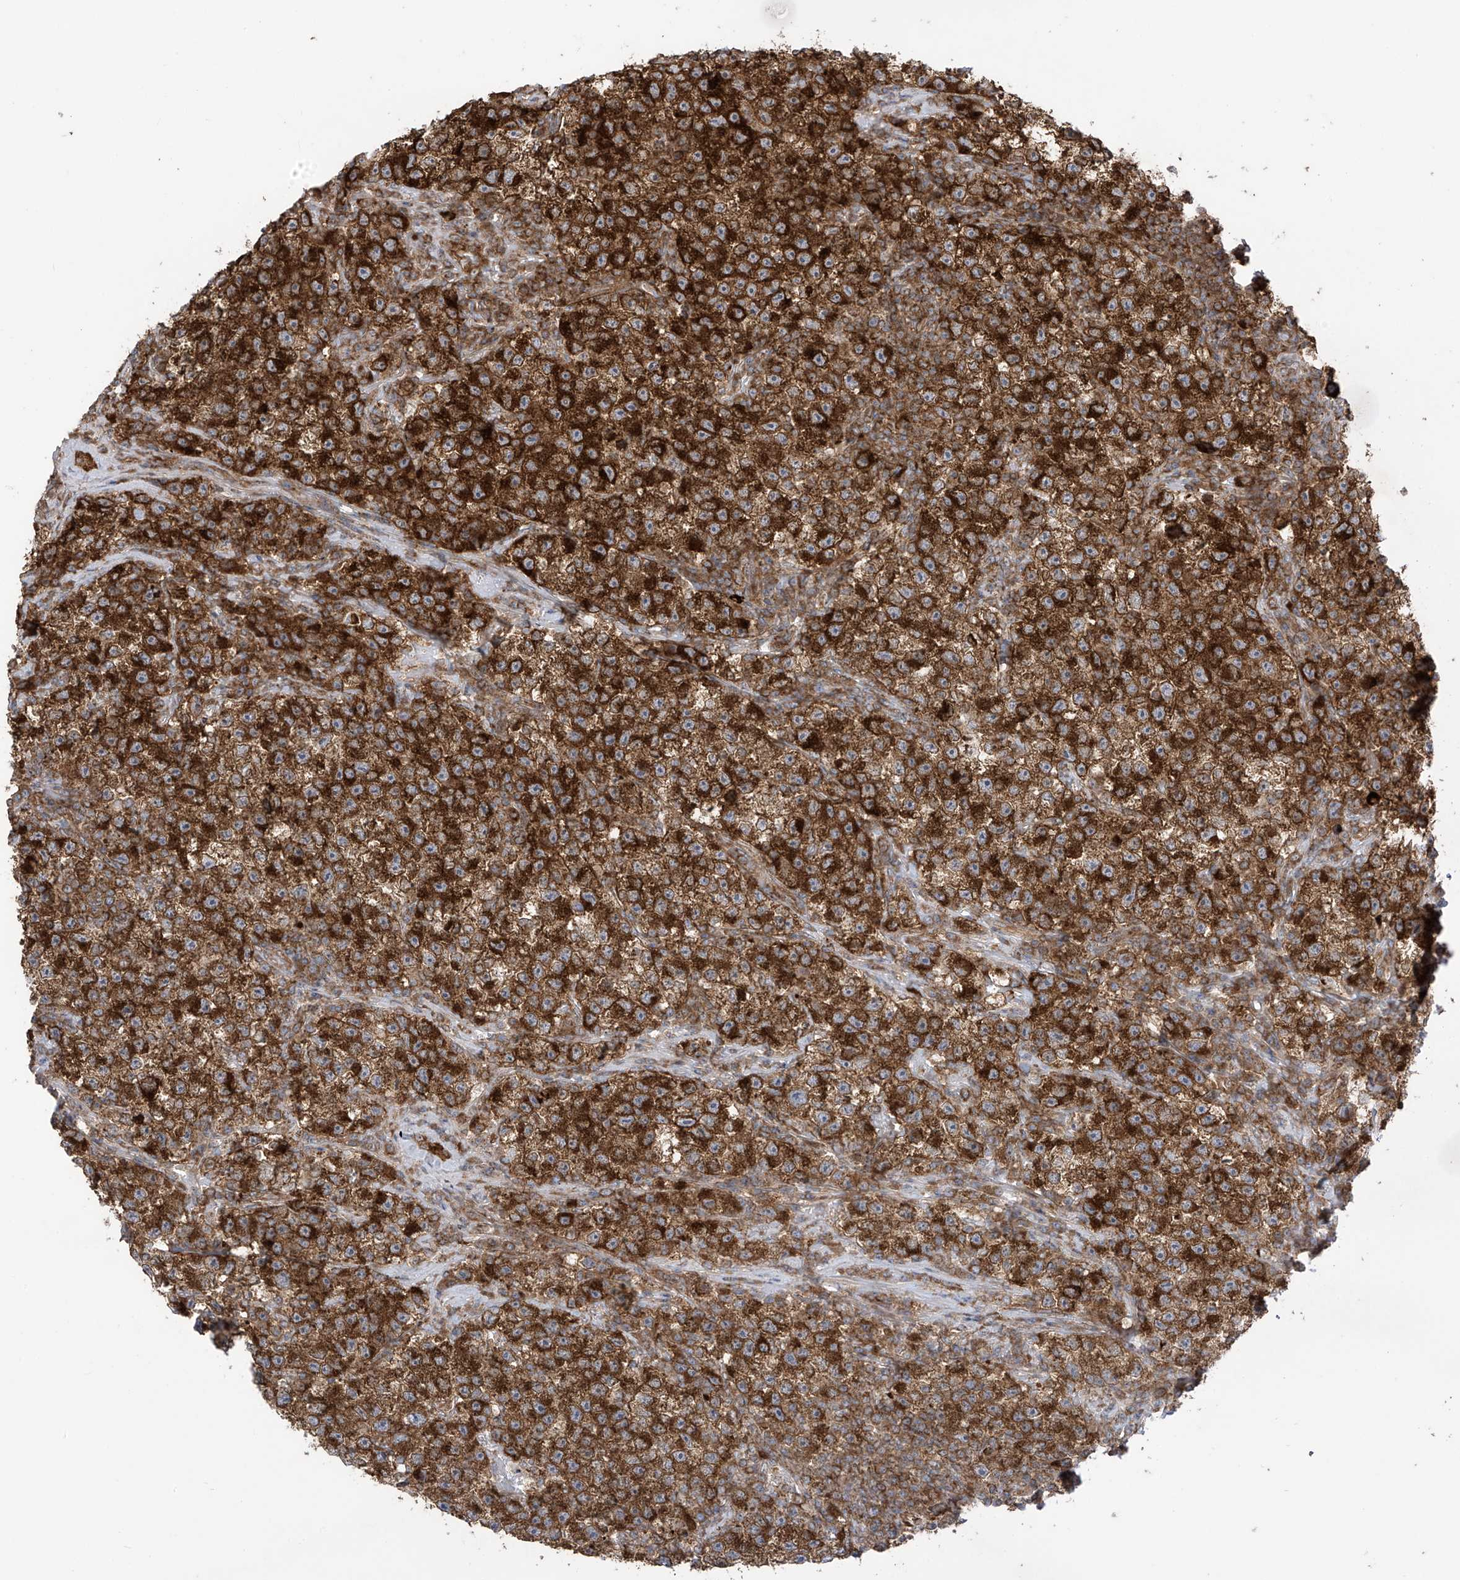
{"staining": {"intensity": "strong", "quantity": ">75%", "location": "cytoplasmic/membranous"}, "tissue": "testis cancer", "cell_type": "Tumor cells", "image_type": "cancer", "snomed": [{"axis": "morphology", "description": "Seminoma, NOS"}, {"axis": "topography", "description": "Testis"}], "caption": "A photomicrograph of human testis seminoma stained for a protein shows strong cytoplasmic/membranous brown staining in tumor cells. (DAB (3,3'-diaminobenzidine) = brown stain, brightfield microscopy at high magnification).", "gene": "REPS1", "patient": {"sex": "male", "age": 22}}